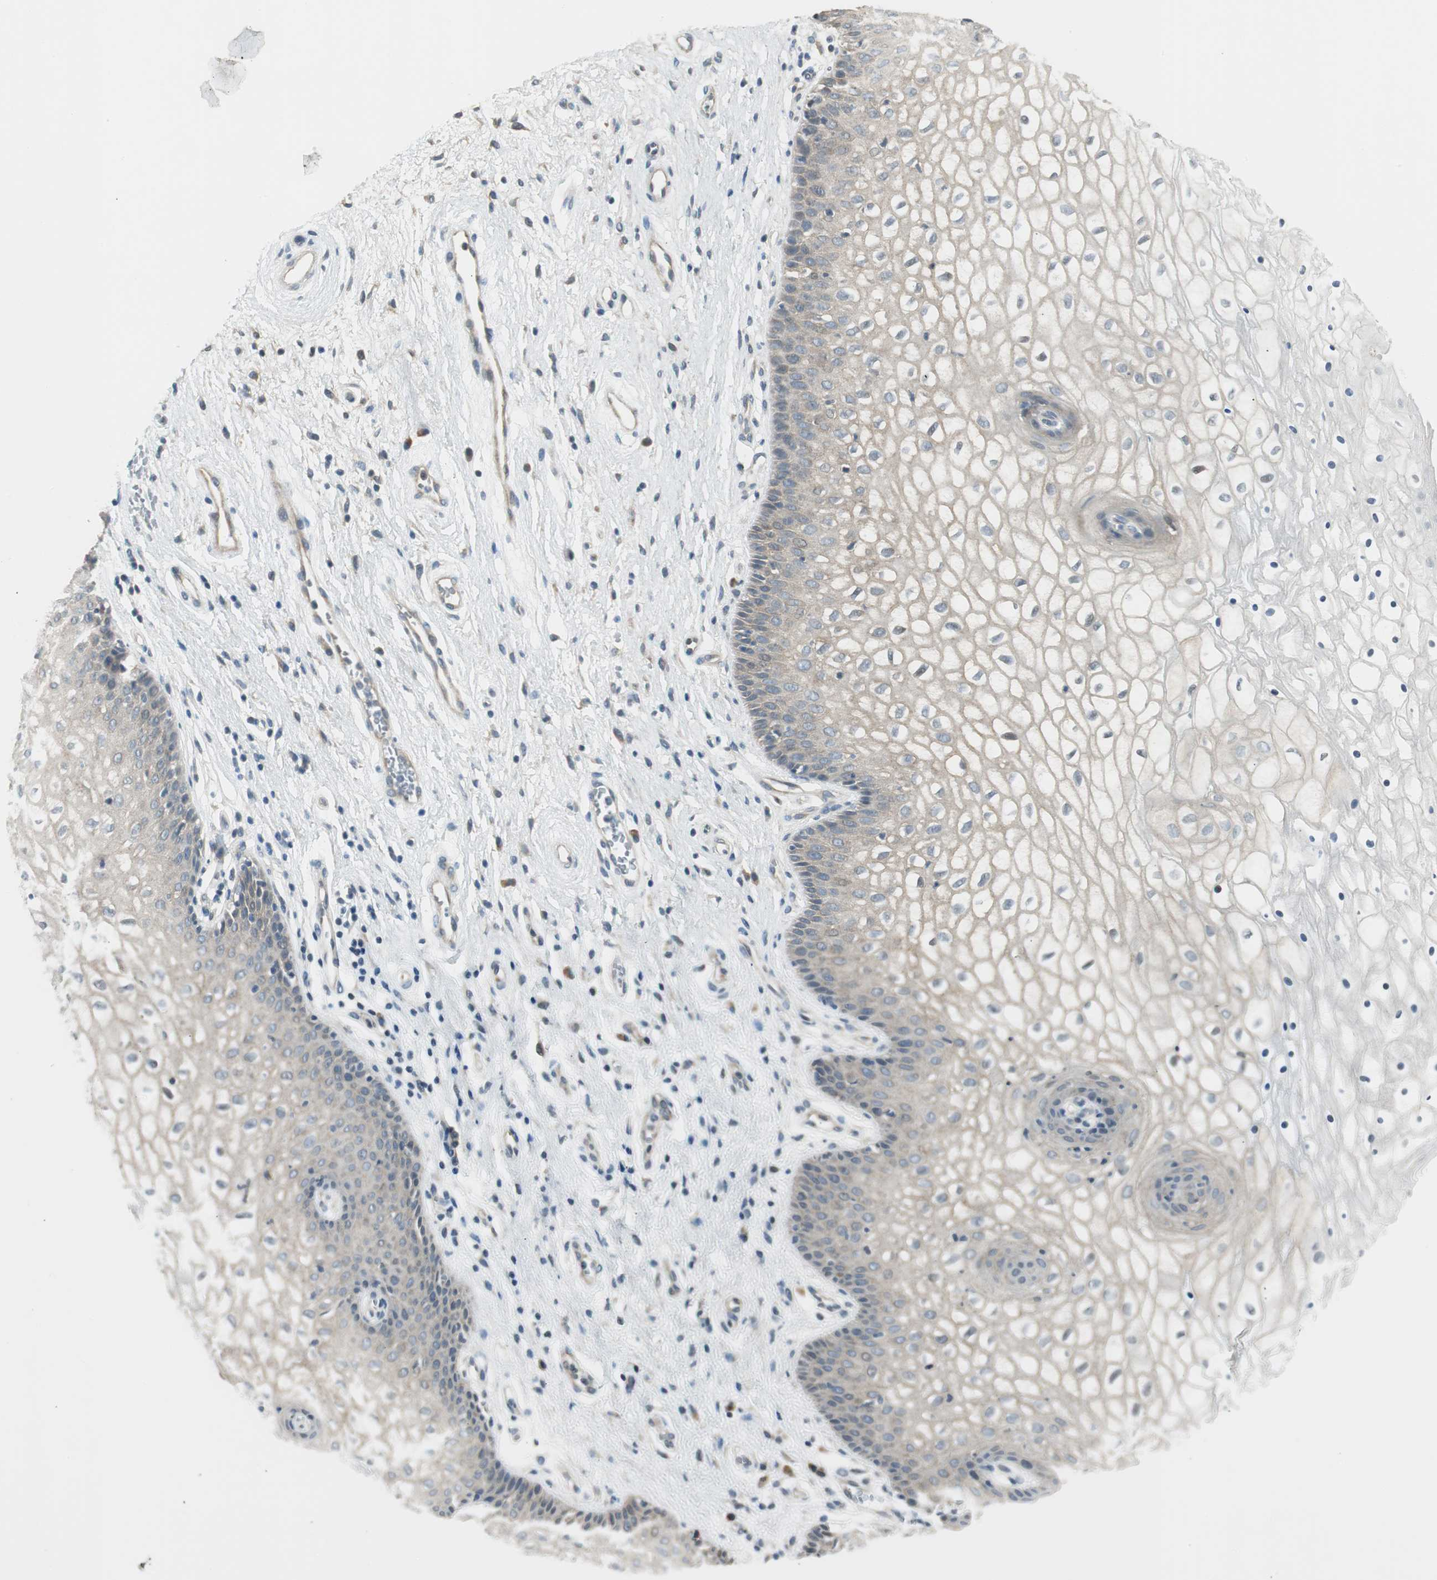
{"staining": {"intensity": "weak", "quantity": "<25%", "location": "cytoplasmic/membranous"}, "tissue": "vagina", "cell_type": "Squamous epithelial cells", "image_type": "normal", "snomed": [{"axis": "morphology", "description": "Normal tissue, NOS"}, {"axis": "topography", "description": "Vagina"}], "caption": "This is an immunohistochemistry (IHC) image of benign human vagina. There is no positivity in squamous epithelial cells.", "gene": "PCDHB15", "patient": {"sex": "female", "age": 34}}